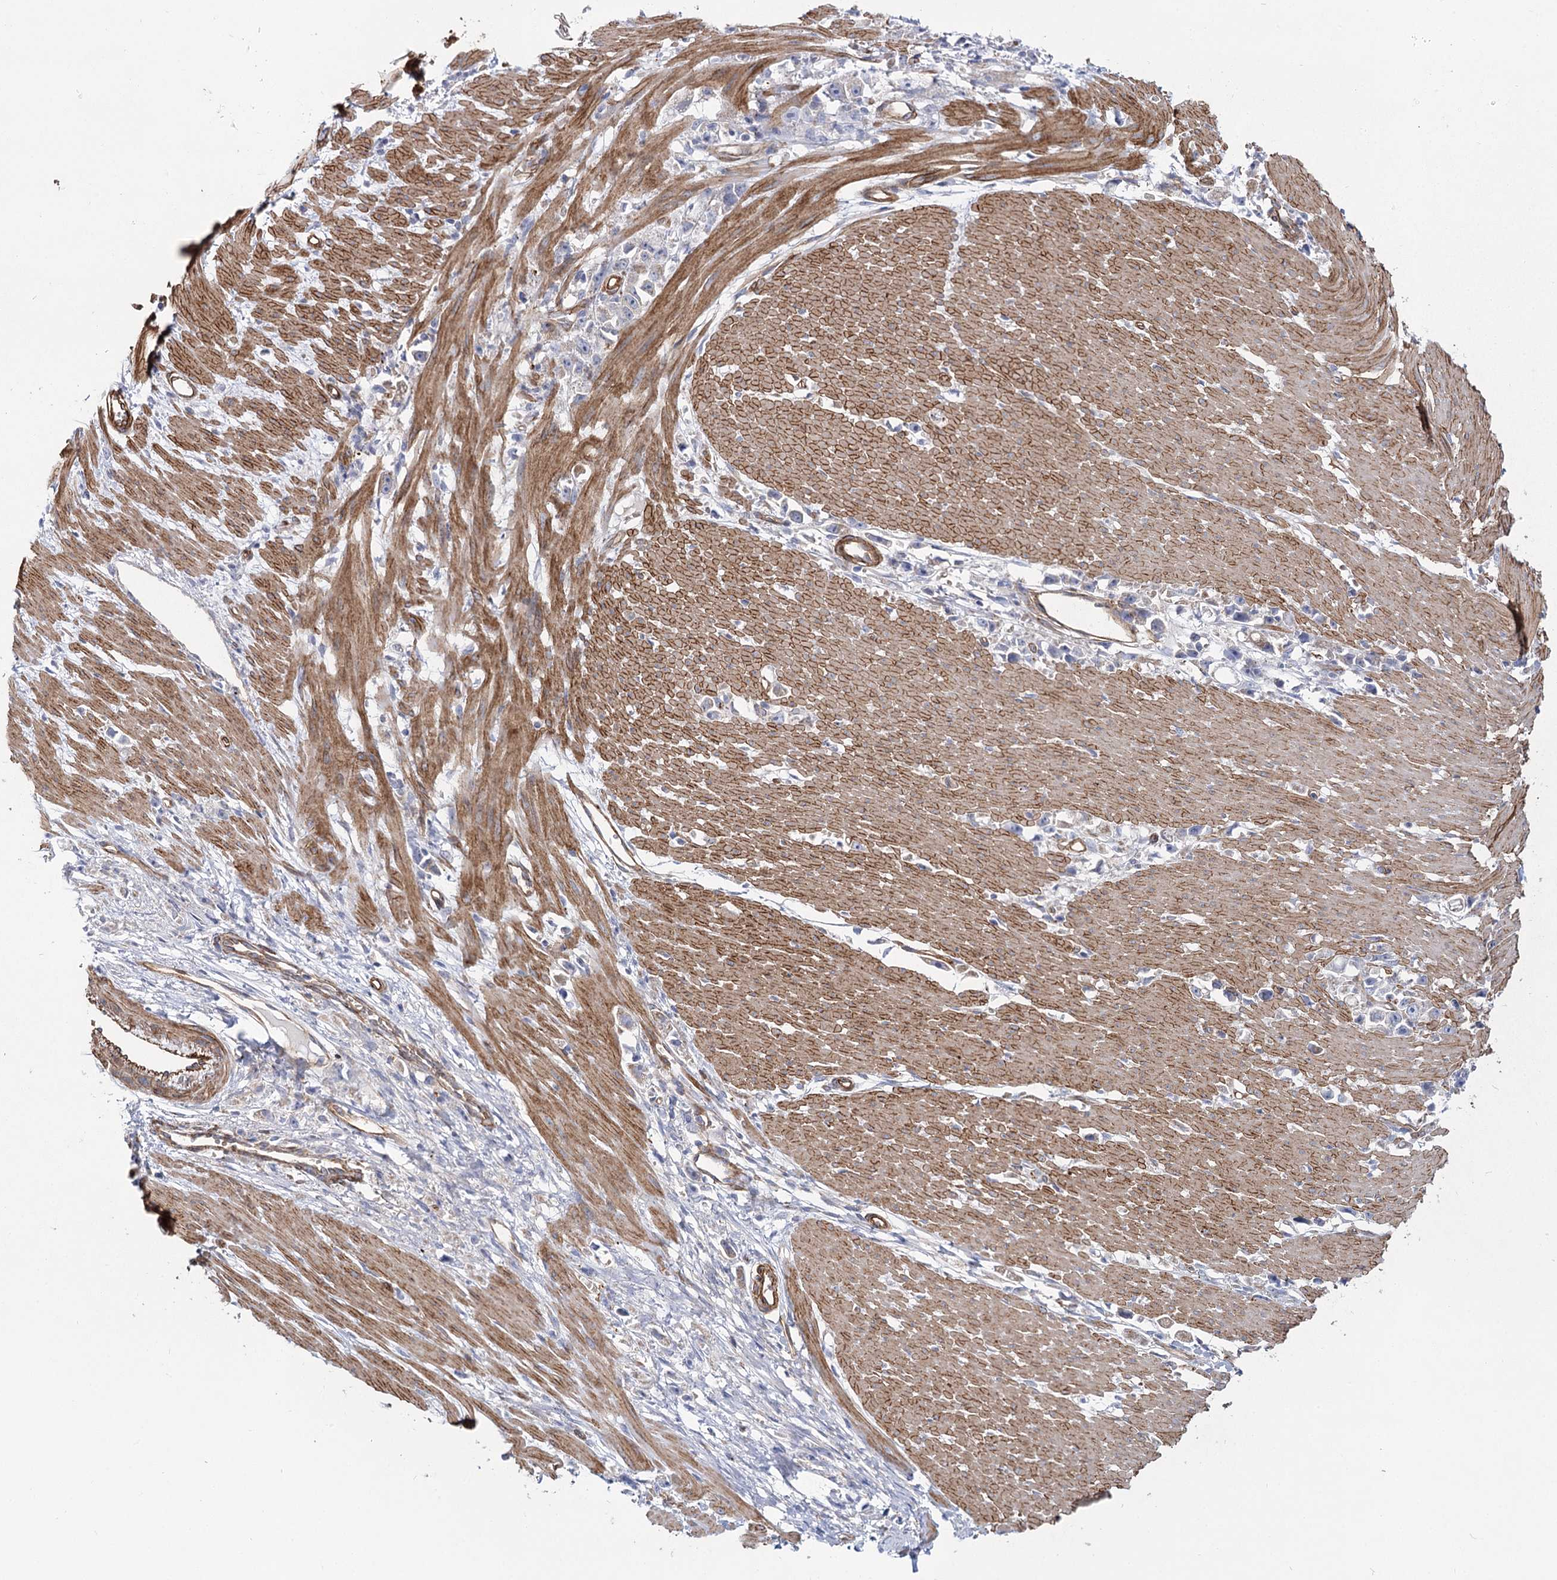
{"staining": {"intensity": "negative", "quantity": "none", "location": "none"}, "tissue": "stomach cancer", "cell_type": "Tumor cells", "image_type": "cancer", "snomed": [{"axis": "morphology", "description": "Adenocarcinoma, NOS"}, {"axis": "topography", "description": "Stomach"}], "caption": "A photomicrograph of human stomach cancer is negative for staining in tumor cells. The staining was performed using DAB (3,3'-diaminobenzidine) to visualize the protein expression in brown, while the nuclei were stained in blue with hematoxylin (Magnification: 20x).", "gene": "TMEM164", "patient": {"sex": "female", "age": 59}}